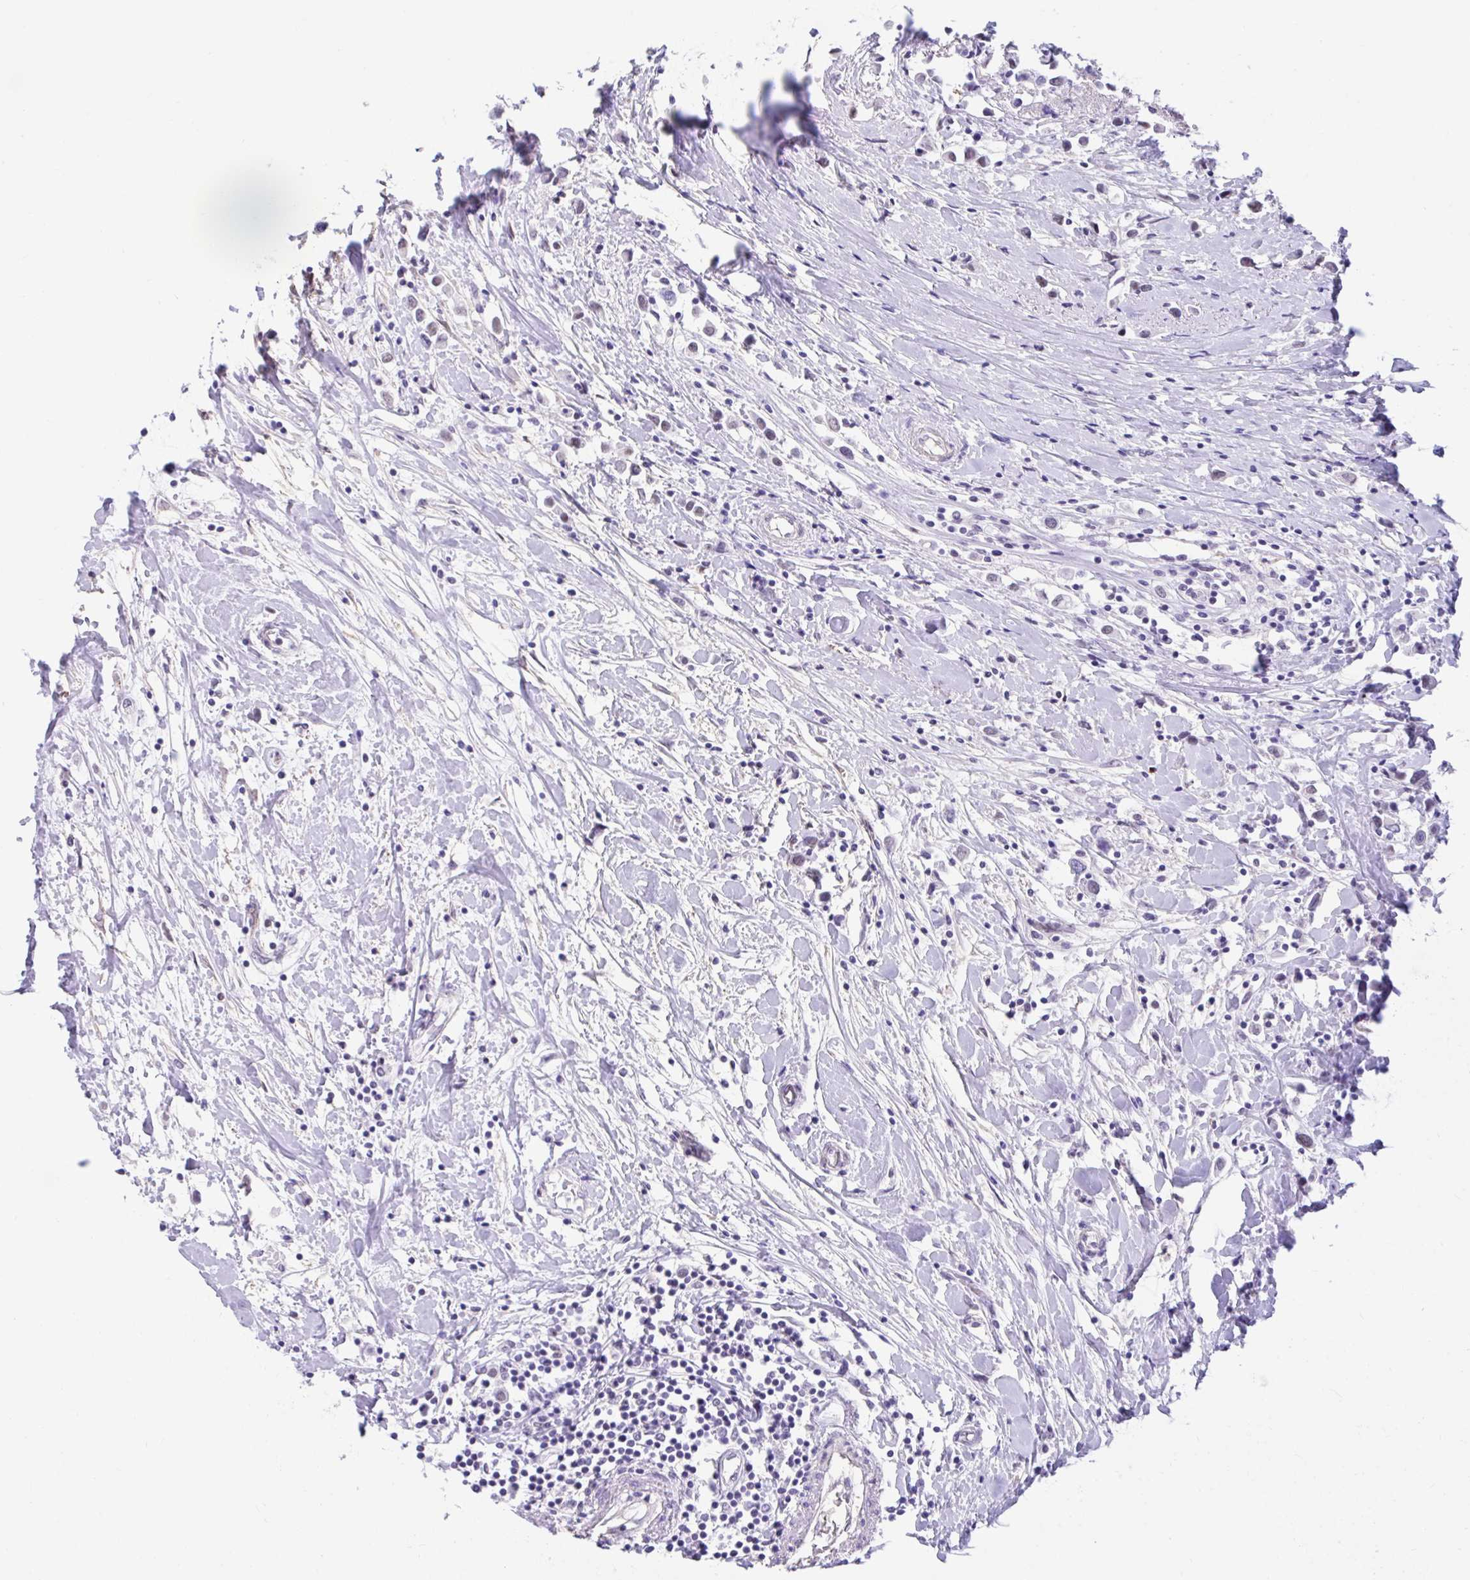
{"staining": {"intensity": "weak", "quantity": "<25%", "location": "nuclear"}, "tissue": "breast cancer", "cell_type": "Tumor cells", "image_type": "cancer", "snomed": [{"axis": "morphology", "description": "Duct carcinoma"}, {"axis": "topography", "description": "Breast"}], "caption": "Tumor cells show no significant protein staining in intraductal carcinoma (breast).", "gene": "DCAF17", "patient": {"sex": "female", "age": 61}}